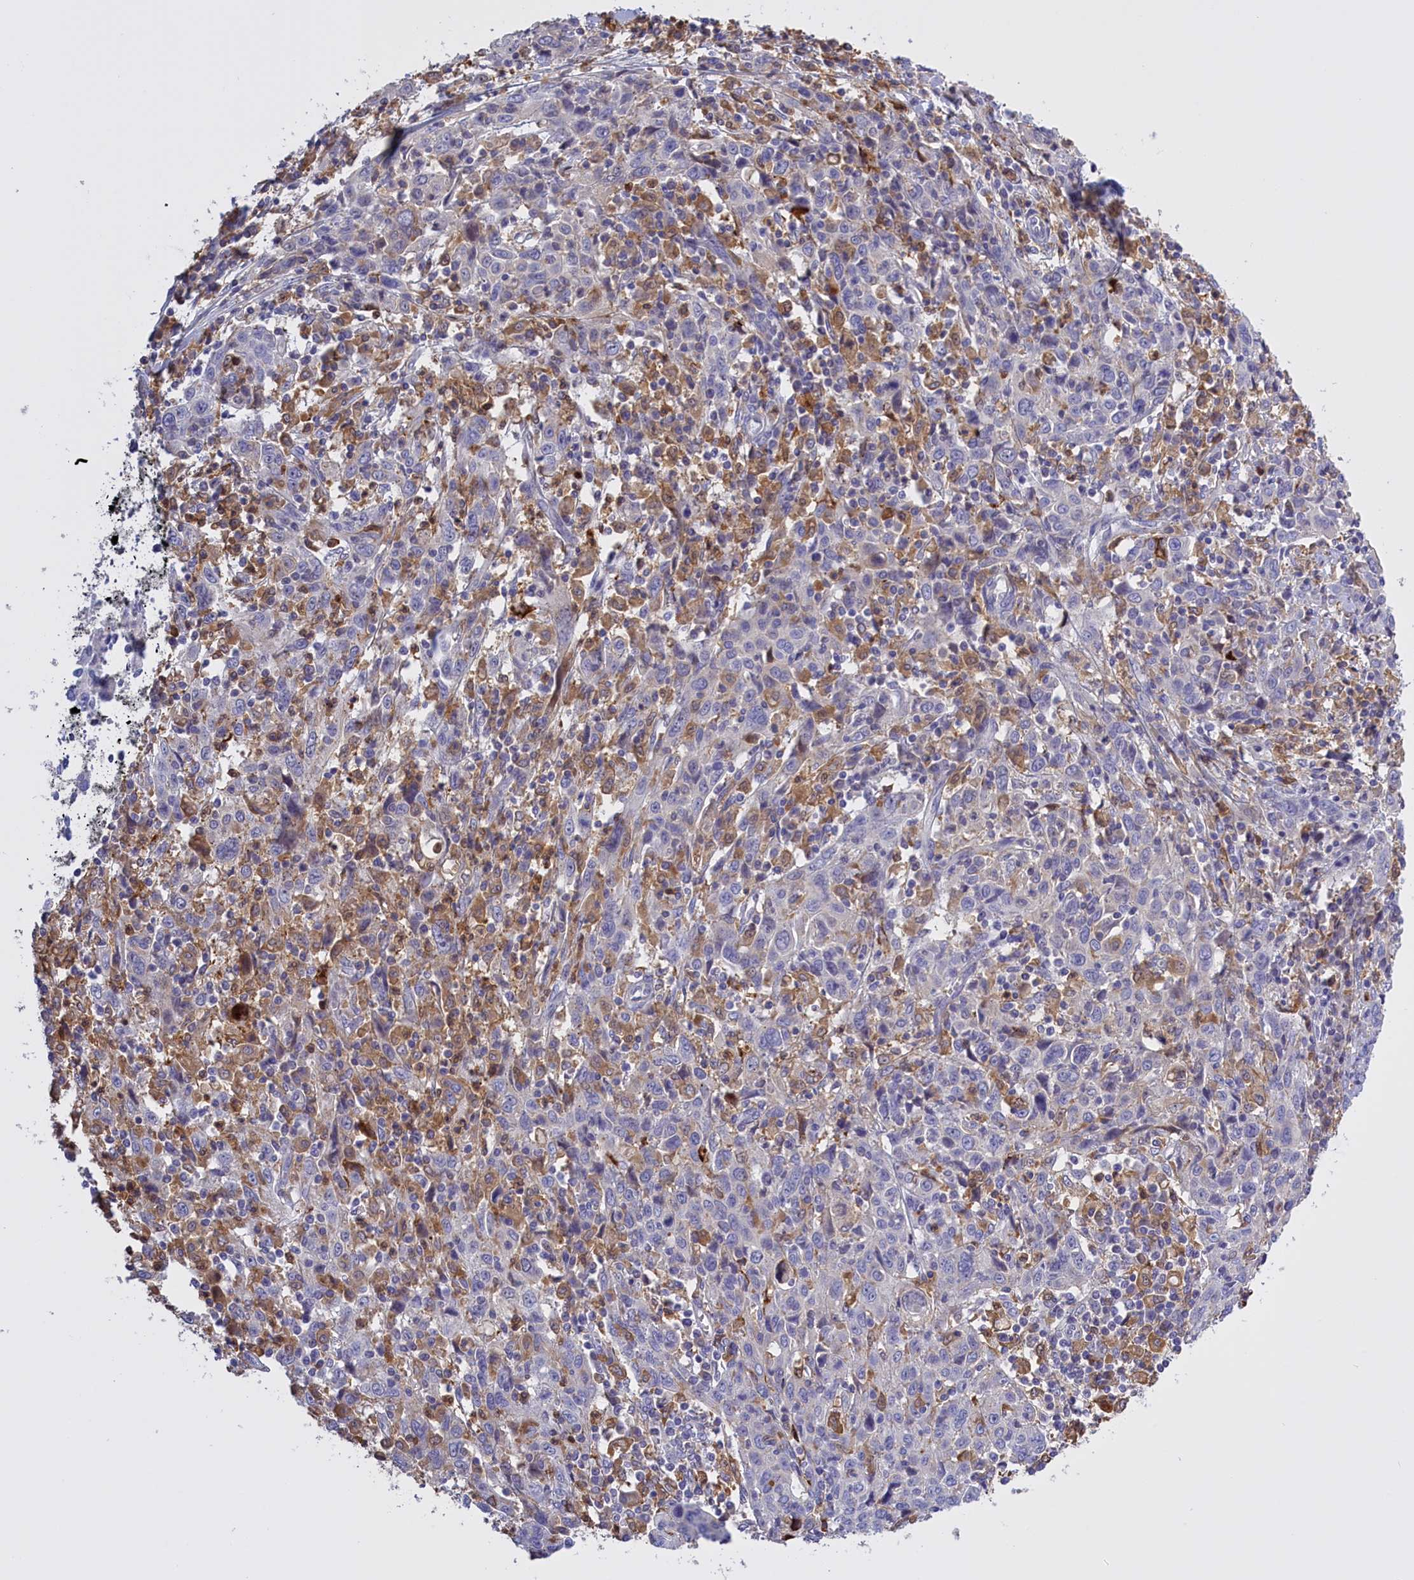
{"staining": {"intensity": "negative", "quantity": "none", "location": "none"}, "tissue": "cervical cancer", "cell_type": "Tumor cells", "image_type": "cancer", "snomed": [{"axis": "morphology", "description": "Squamous cell carcinoma, NOS"}, {"axis": "topography", "description": "Cervix"}], "caption": "The image demonstrates no staining of tumor cells in squamous cell carcinoma (cervical). (Stains: DAB IHC with hematoxylin counter stain, Microscopy: brightfield microscopy at high magnification).", "gene": "FAM149B1", "patient": {"sex": "female", "age": 46}}